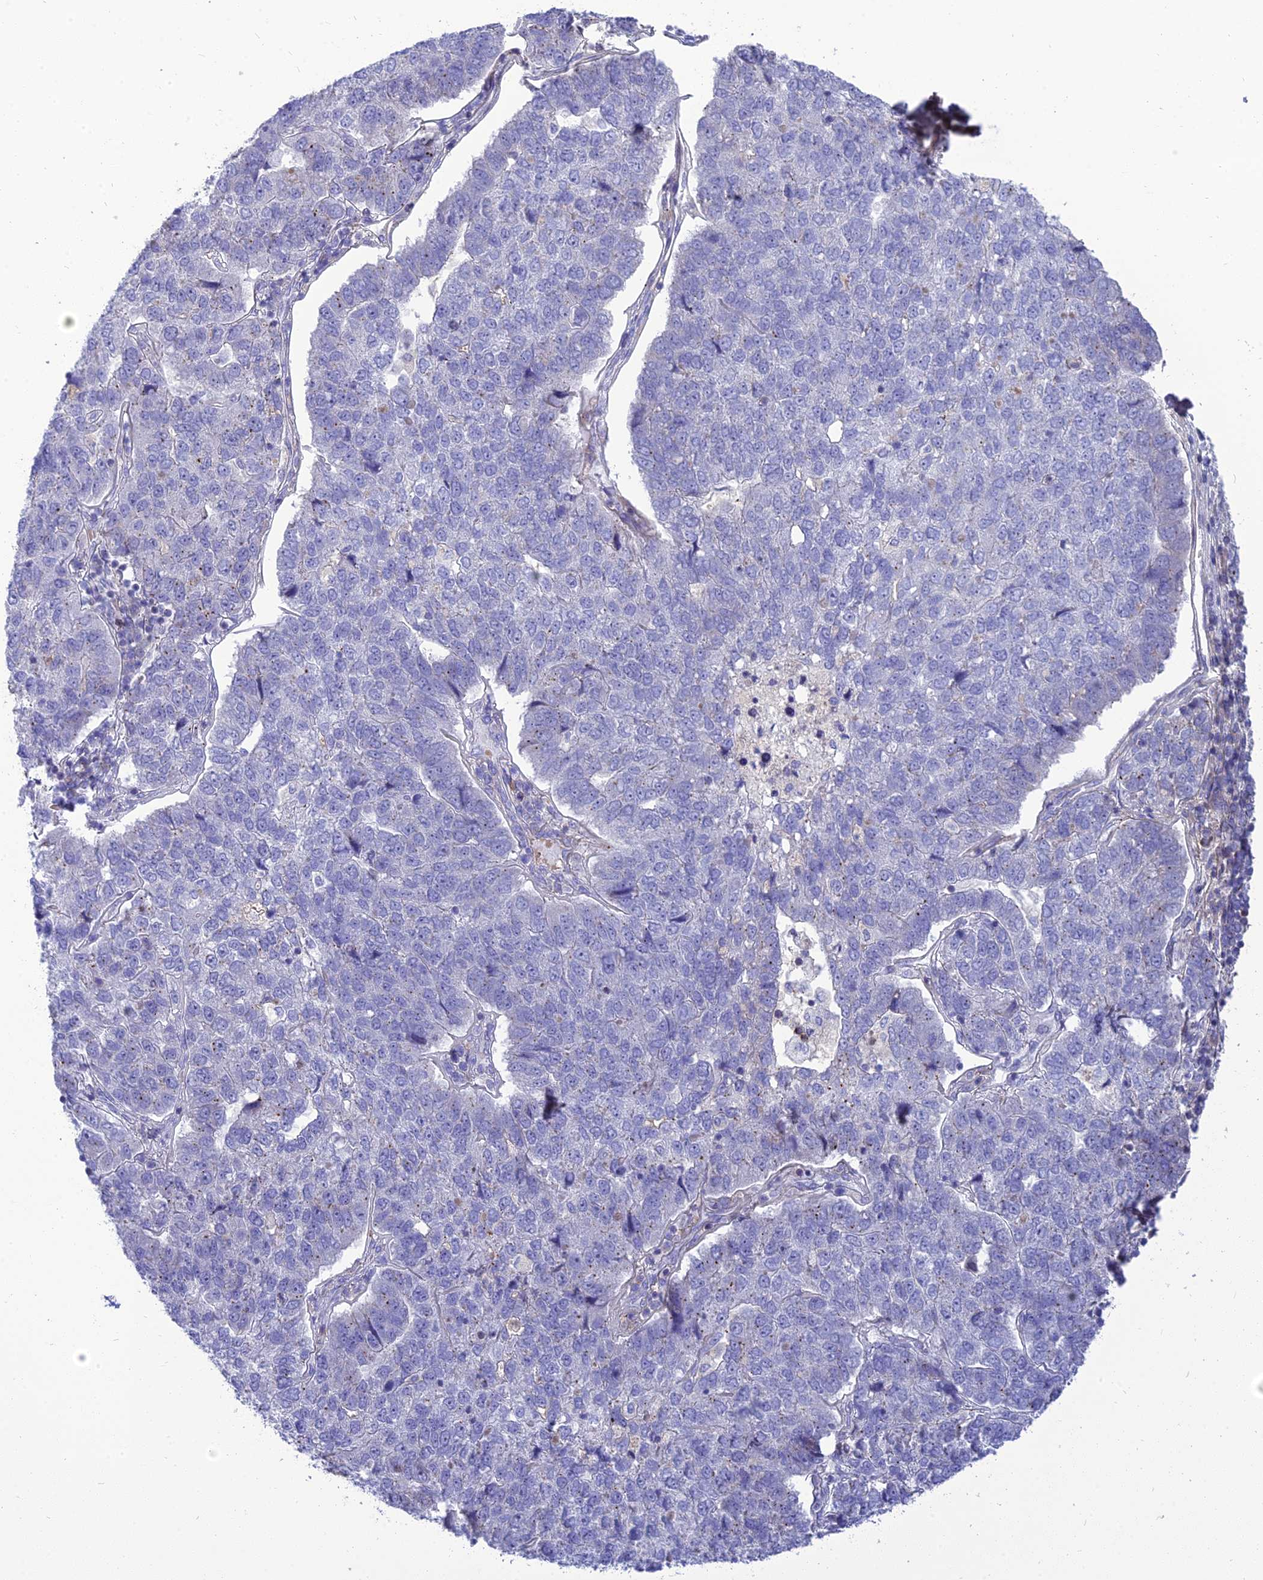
{"staining": {"intensity": "negative", "quantity": "none", "location": "none"}, "tissue": "pancreatic cancer", "cell_type": "Tumor cells", "image_type": "cancer", "snomed": [{"axis": "morphology", "description": "Adenocarcinoma, NOS"}, {"axis": "topography", "description": "Pancreas"}], "caption": "Tumor cells are negative for protein expression in human pancreatic adenocarcinoma.", "gene": "MBD3L1", "patient": {"sex": "female", "age": 61}}